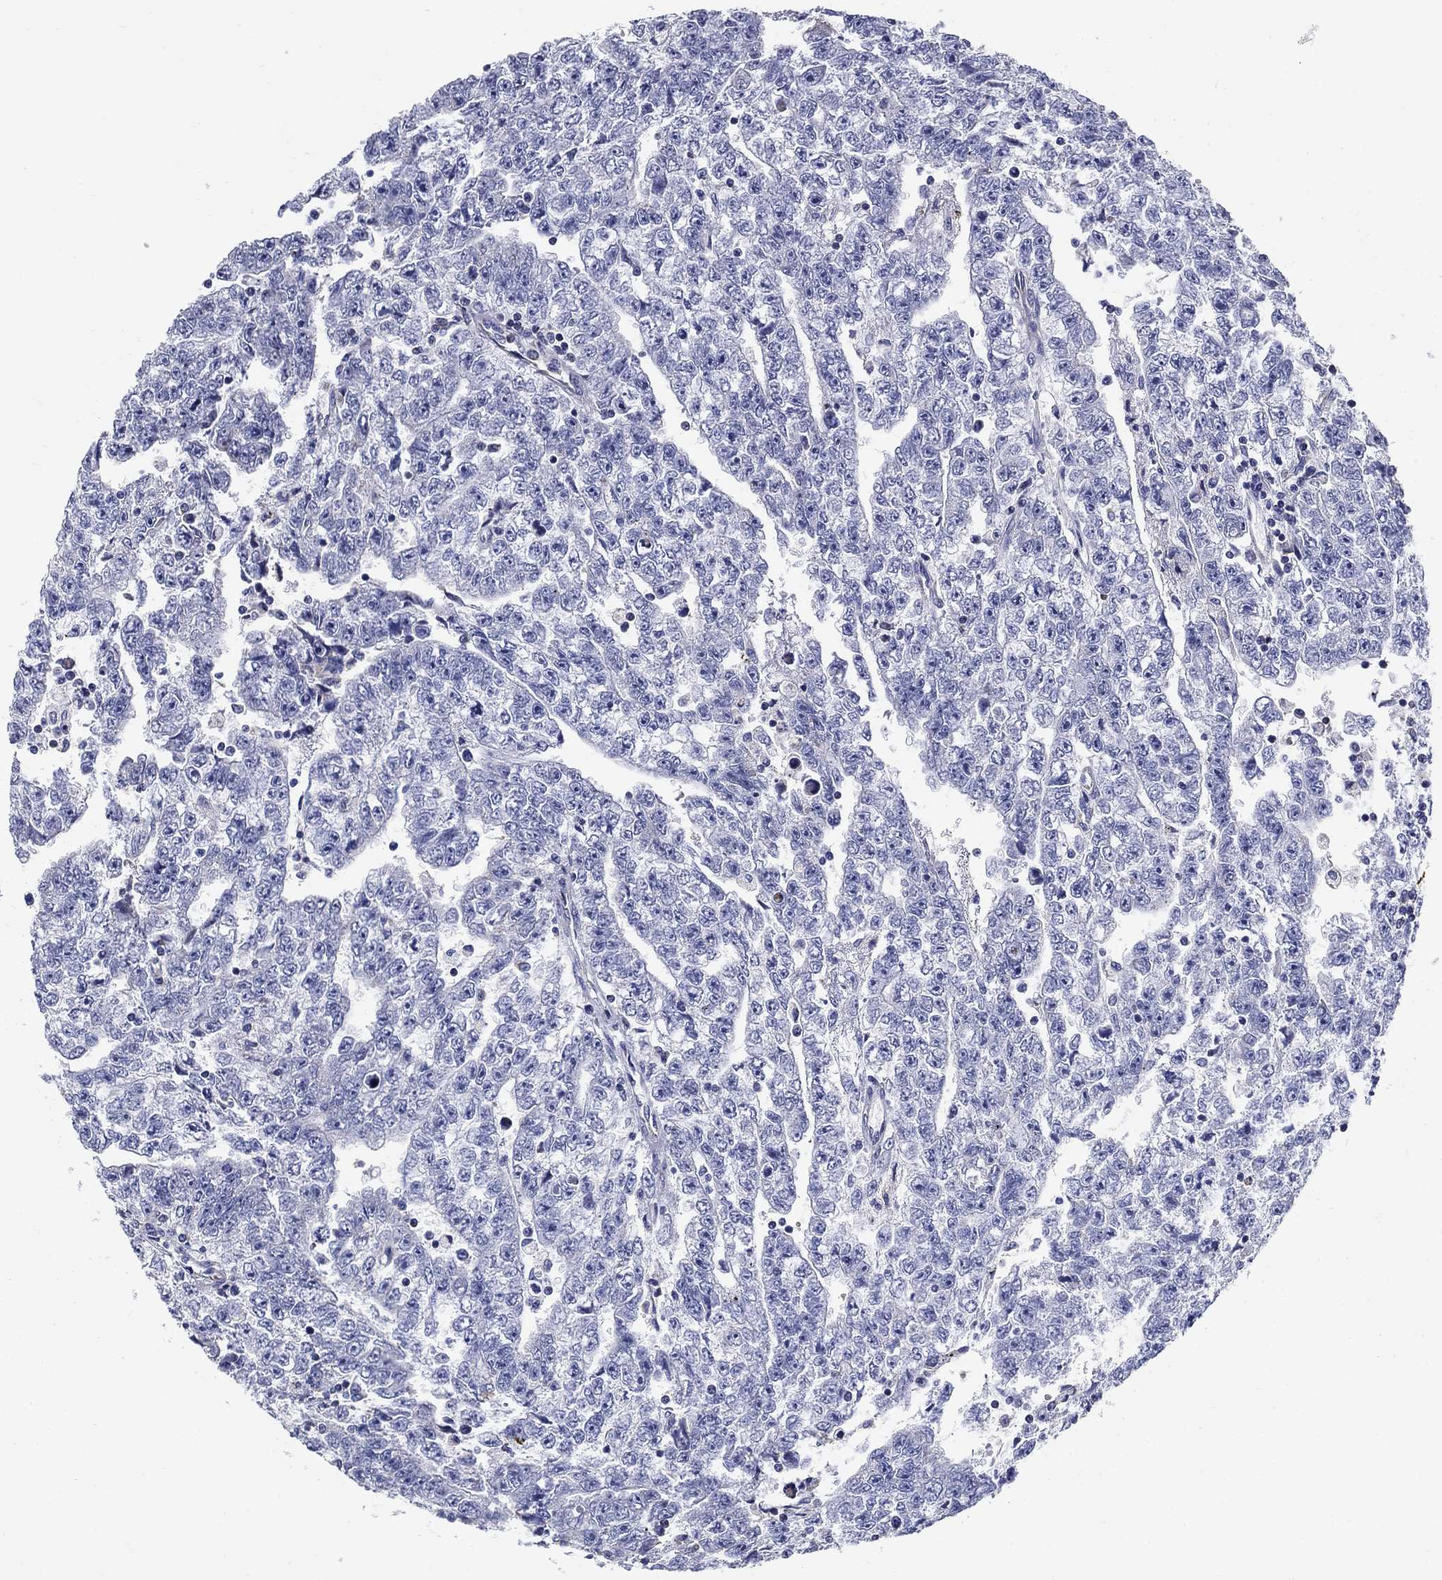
{"staining": {"intensity": "negative", "quantity": "none", "location": "none"}, "tissue": "testis cancer", "cell_type": "Tumor cells", "image_type": "cancer", "snomed": [{"axis": "morphology", "description": "Carcinoma, Embryonal, NOS"}, {"axis": "topography", "description": "Testis"}], "caption": "DAB immunohistochemical staining of human testis cancer (embryonal carcinoma) reveals no significant staining in tumor cells.", "gene": "UPB1", "patient": {"sex": "male", "age": 25}}